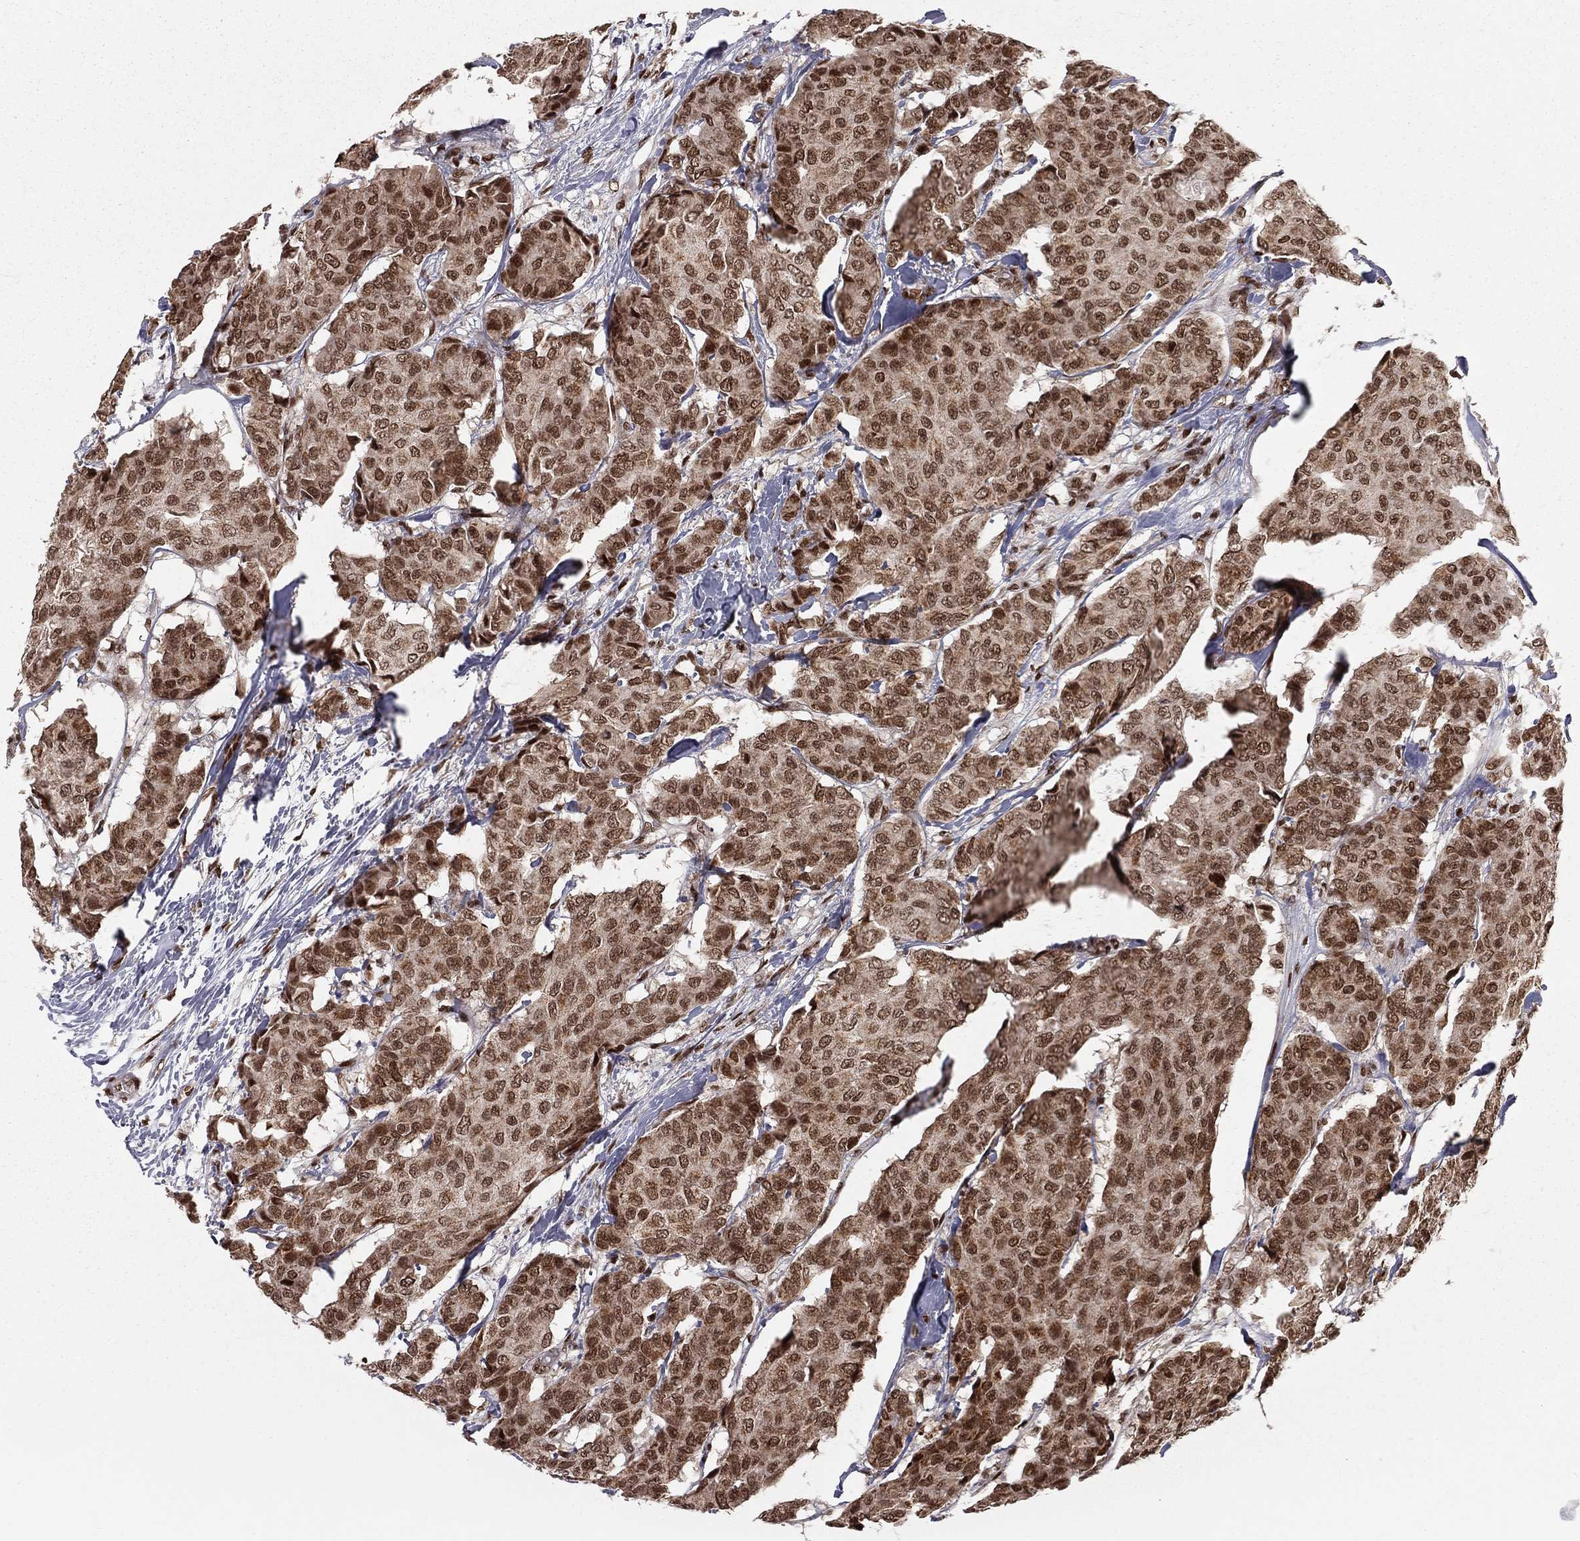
{"staining": {"intensity": "moderate", "quantity": ">75%", "location": "nuclear"}, "tissue": "breast cancer", "cell_type": "Tumor cells", "image_type": "cancer", "snomed": [{"axis": "morphology", "description": "Duct carcinoma"}, {"axis": "topography", "description": "Breast"}], "caption": "DAB immunohistochemical staining of breast cancer reveals moderate nuclear protein expression in approximately >75% of tumor cells.", "gene": "NFYB", "patient": {"sex": "female", "age": 75}}